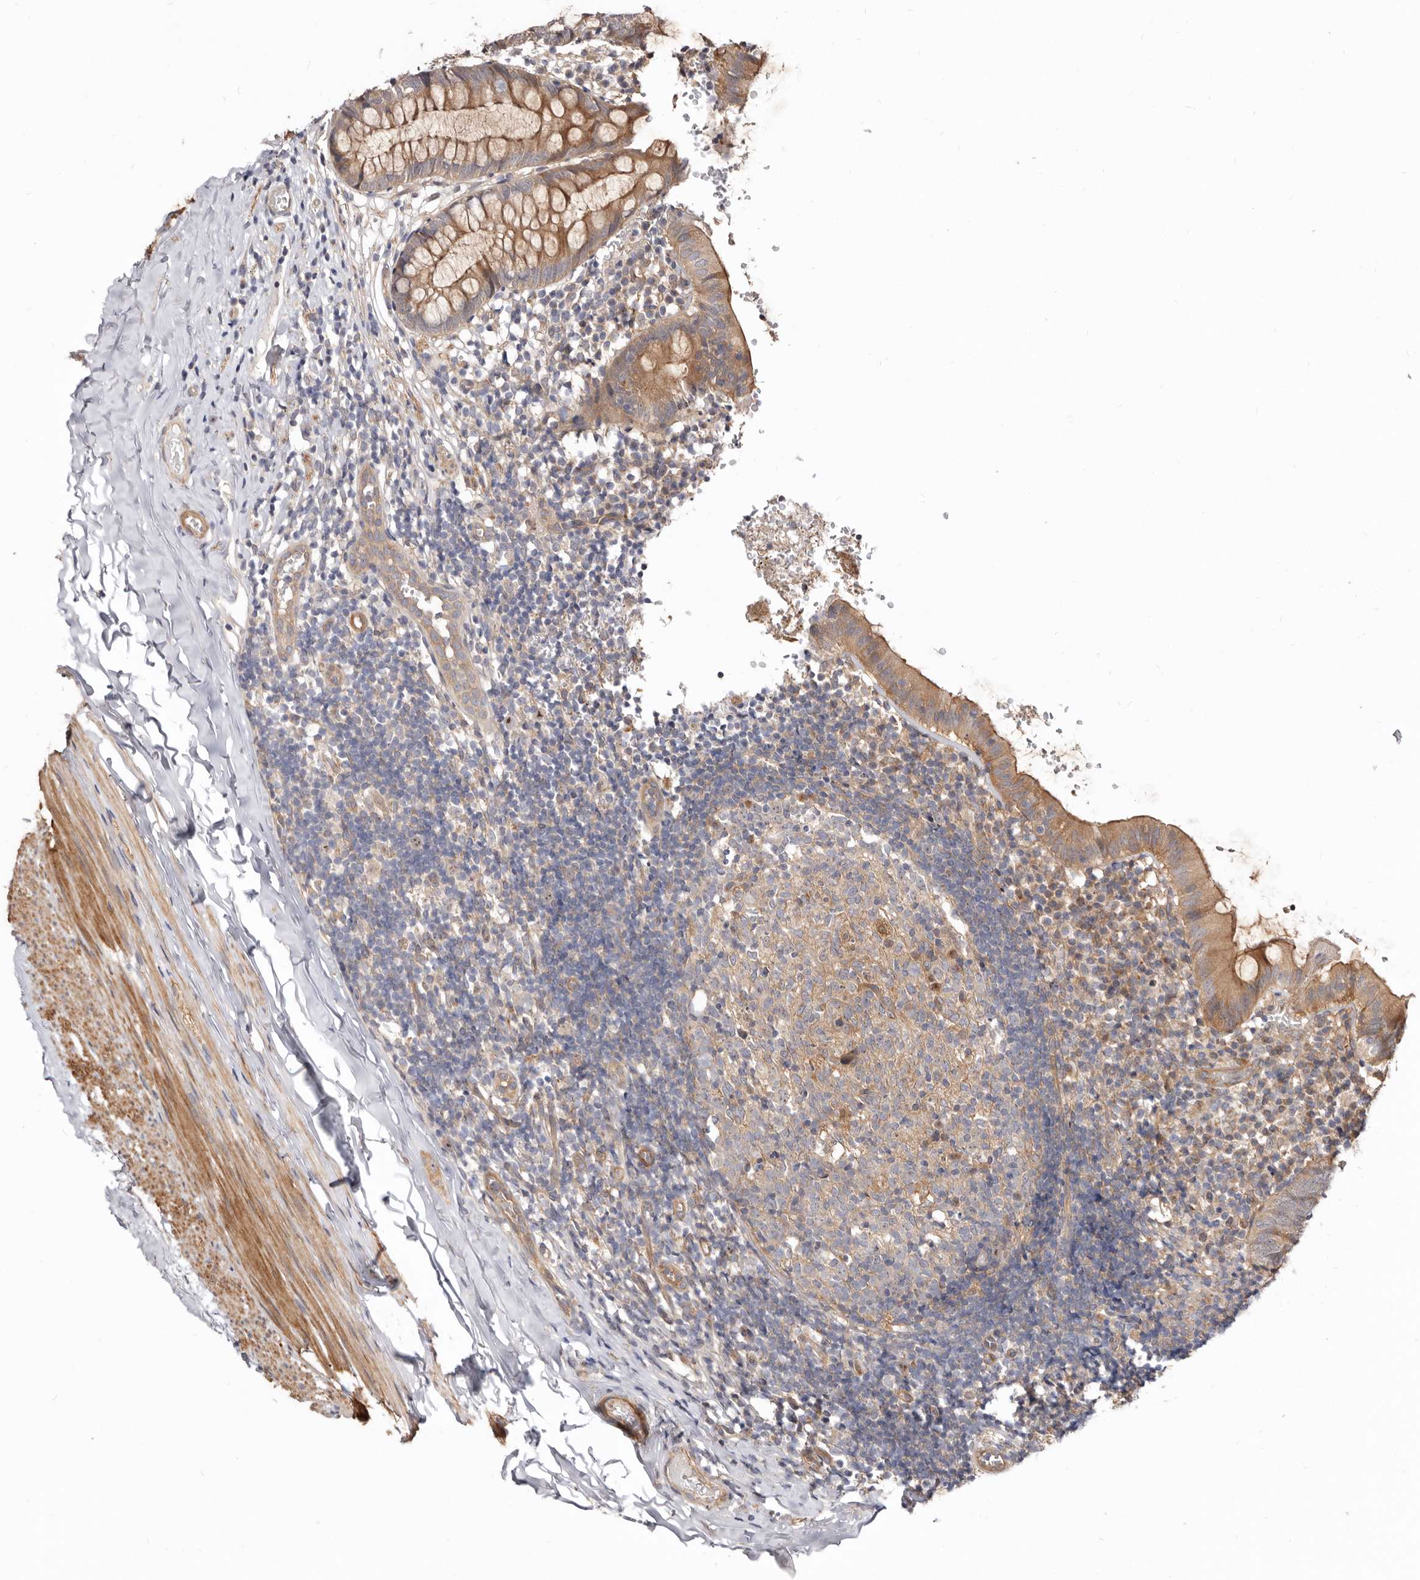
{"staining": {"intensity": "moderate", "quantity": ">75%", "location": "cytoplasmic/membranous"}, "tissue": "appendix", "cell_type": "Glandular cells", "image_type": "normal", "snomed": [{"axis": "morphology", "description": "Normal tissue, NOS"}, {"axis": "topography", "description": "Appendix"}], "caption": "Glandular cells reveal moderate cytoplasmic/membranous positivity in approximately >75% of cells in unremarkable appendix.", "gene": "GPATCH4", "patient": {"sex": "male", "age": 8}}